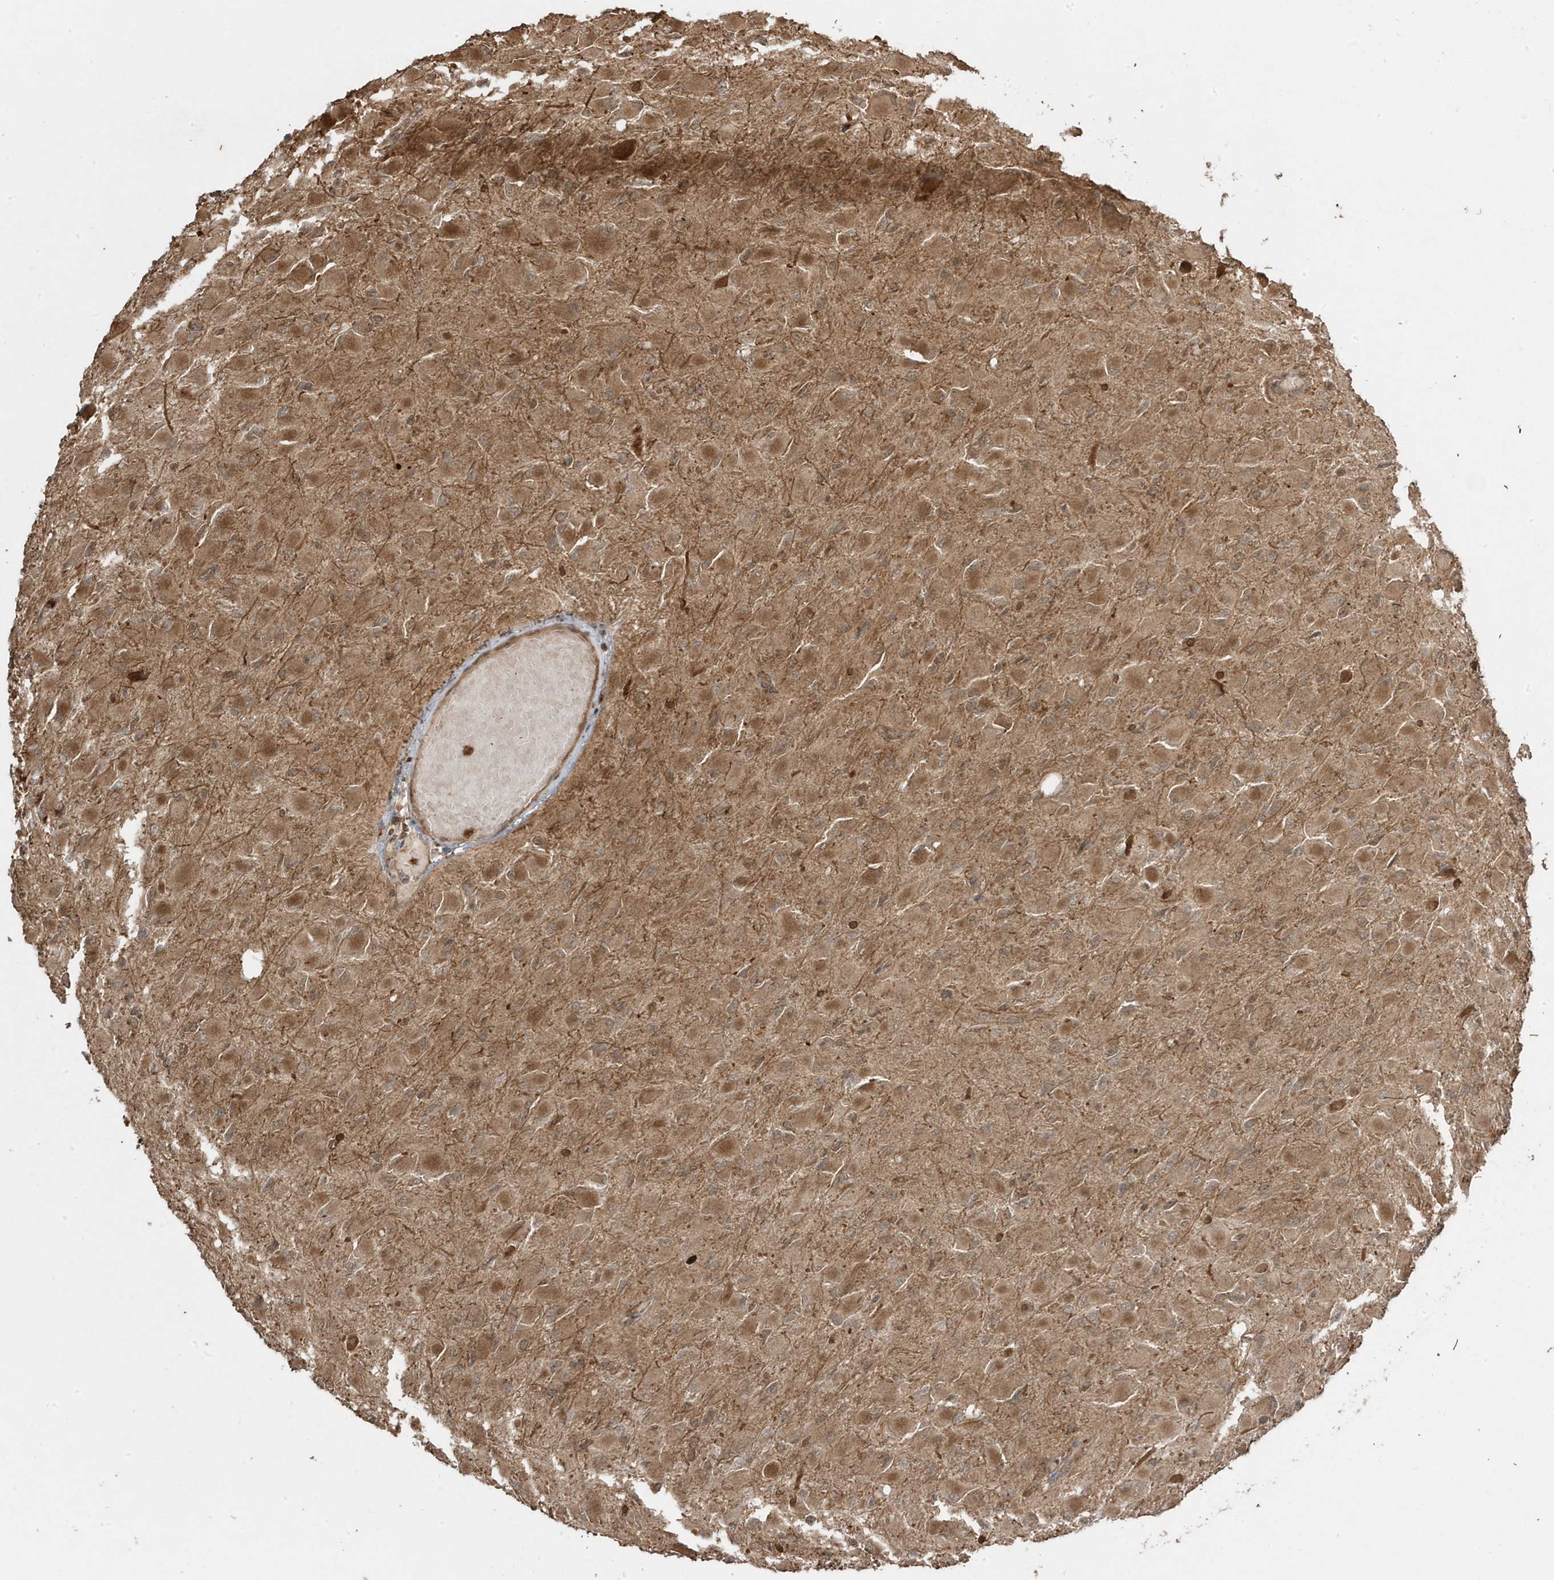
{"staining": {"intensity": "moderate", "quantity": ">75%", "location": "cytoplasmic/membranous"}, "tissue": "glioma", "cell_type": "Tumor cells", "image_type": "cancer", "snomed": [{"axis": "morphology", "description": "Glioma, malignant, High grade"}, {"axis": "topography", "description": "Cerebral cortex"}], "caption": "IHC (DAB) staining of high-grade glioma (malignant) reveals moderate cytoplasmic/membranous protein staining in about >75% of tumor cells. The staining is performed using DAB brown chromogen to label protein expression. The nuclei are counter-stained blue using hematoxylin.", "gene": "ASAP1", "patient": {"sex": "female", "age": 36}}